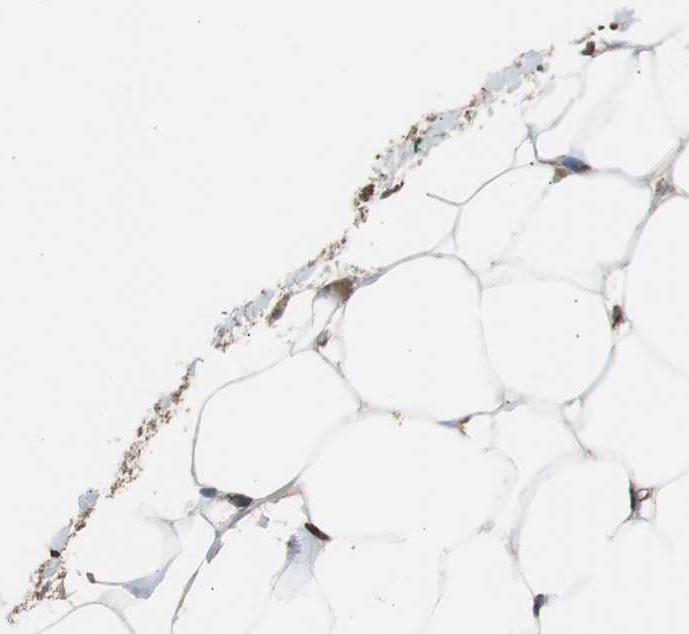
{"staining": {"intensity": "strong", "quantity": ">75%", "location": "cytoplasmic/membranous"}, "tissue": "adipose tissue", "cell_type": "Adipocytes", "image_type": "normal", "snomed": [{"axis": "morphology", "description": "Normal tissue, NOS"}, {"axis": "topography", "description": "Breast"}, {"axis": "topography", "description": "Adipose tissue"}], "caption": "Brown immunohistochemical staining in benign human adipose tissue reveals strong cytoplasmic/membranous staining in approximately >75% of adipocytes.", "gene": "HSPA9", "patient": {"sex": "female", "age": 25}}